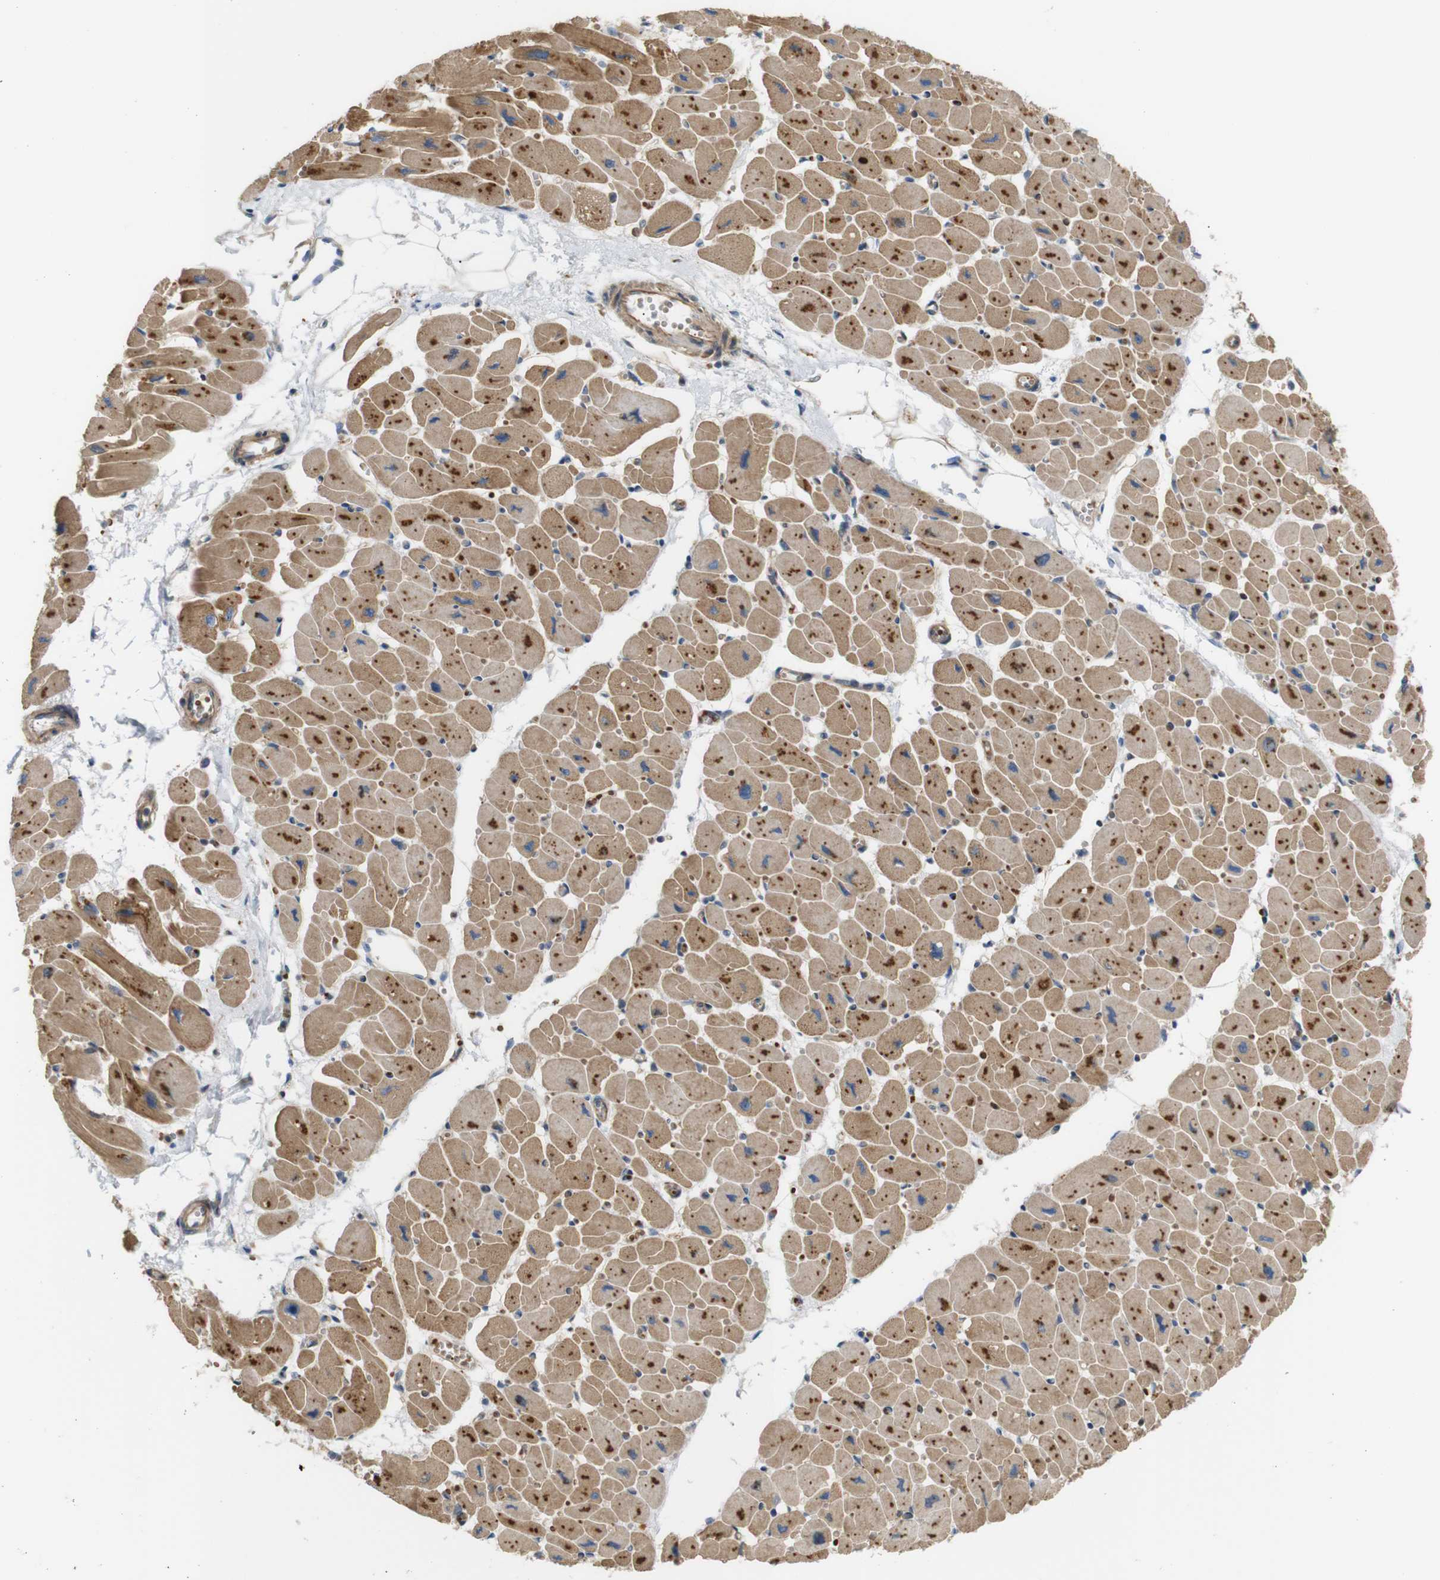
{"staining": {"intensity": "moderate", "quantity": ">75%", "location": "cytoplasmic/membranous"}, "tissue": "heart muscle", "cell_type": "Cardiomyocytes", "image_type": "normal", "snomed": [{"axis": "morphology", "description": "Normal tissue, NOS"}, {"axis": "topography", "description": "Heart"}], "caption": "Protein analysis of unremarkable heart muscle displays moderate cytoplasmic/membranous staining in approximately >75% of cardiomyocytes.", "gene": "RPTOR", "patient": {"sex": "female", "age": 54}}